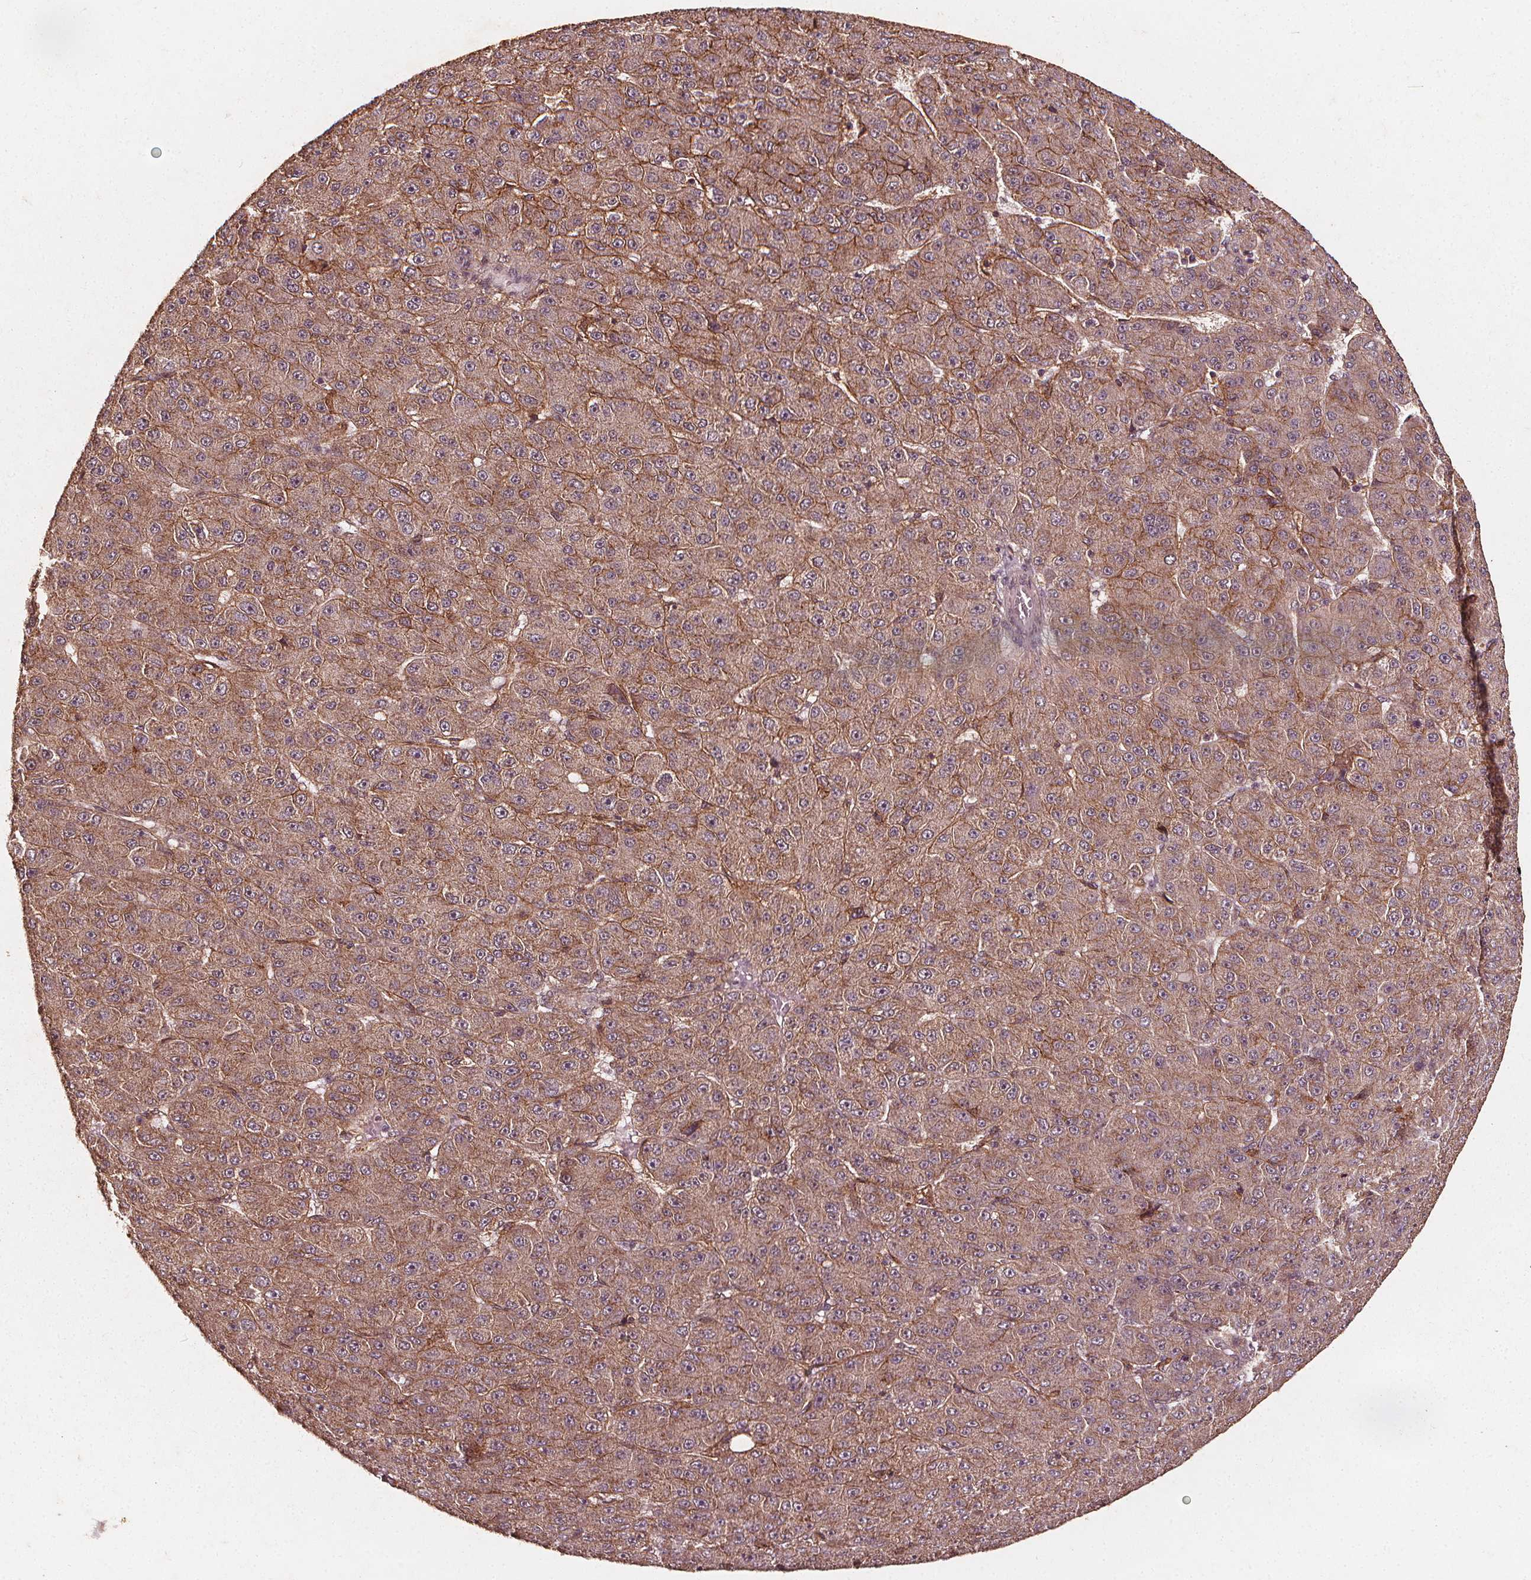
{"staining": {"intensity": "moderate", "quantity": ">75%", "location": "cytoplasmic/membranous"}, "tissue": "liver cancer", "cell_type": "Tumor cells", "image_type": "cancer", "snomed": [{"axis": "morphology", "description": "Carcinoma, Hepatocellular, NOS"}, {"axis": "topography", "description": "Liver"}], "caption": "Protein expression analysis of human liver cancer reveals moderate cytoplasmic/membranous positivity in about >75% of tumor cells. The protein is stained brown, and the nuclei are stained in blue (DAB IHC with brightfield microscopy, high magnification).", "gene": "ABCA1", "patient": {"sex": "male", "age": 67}}